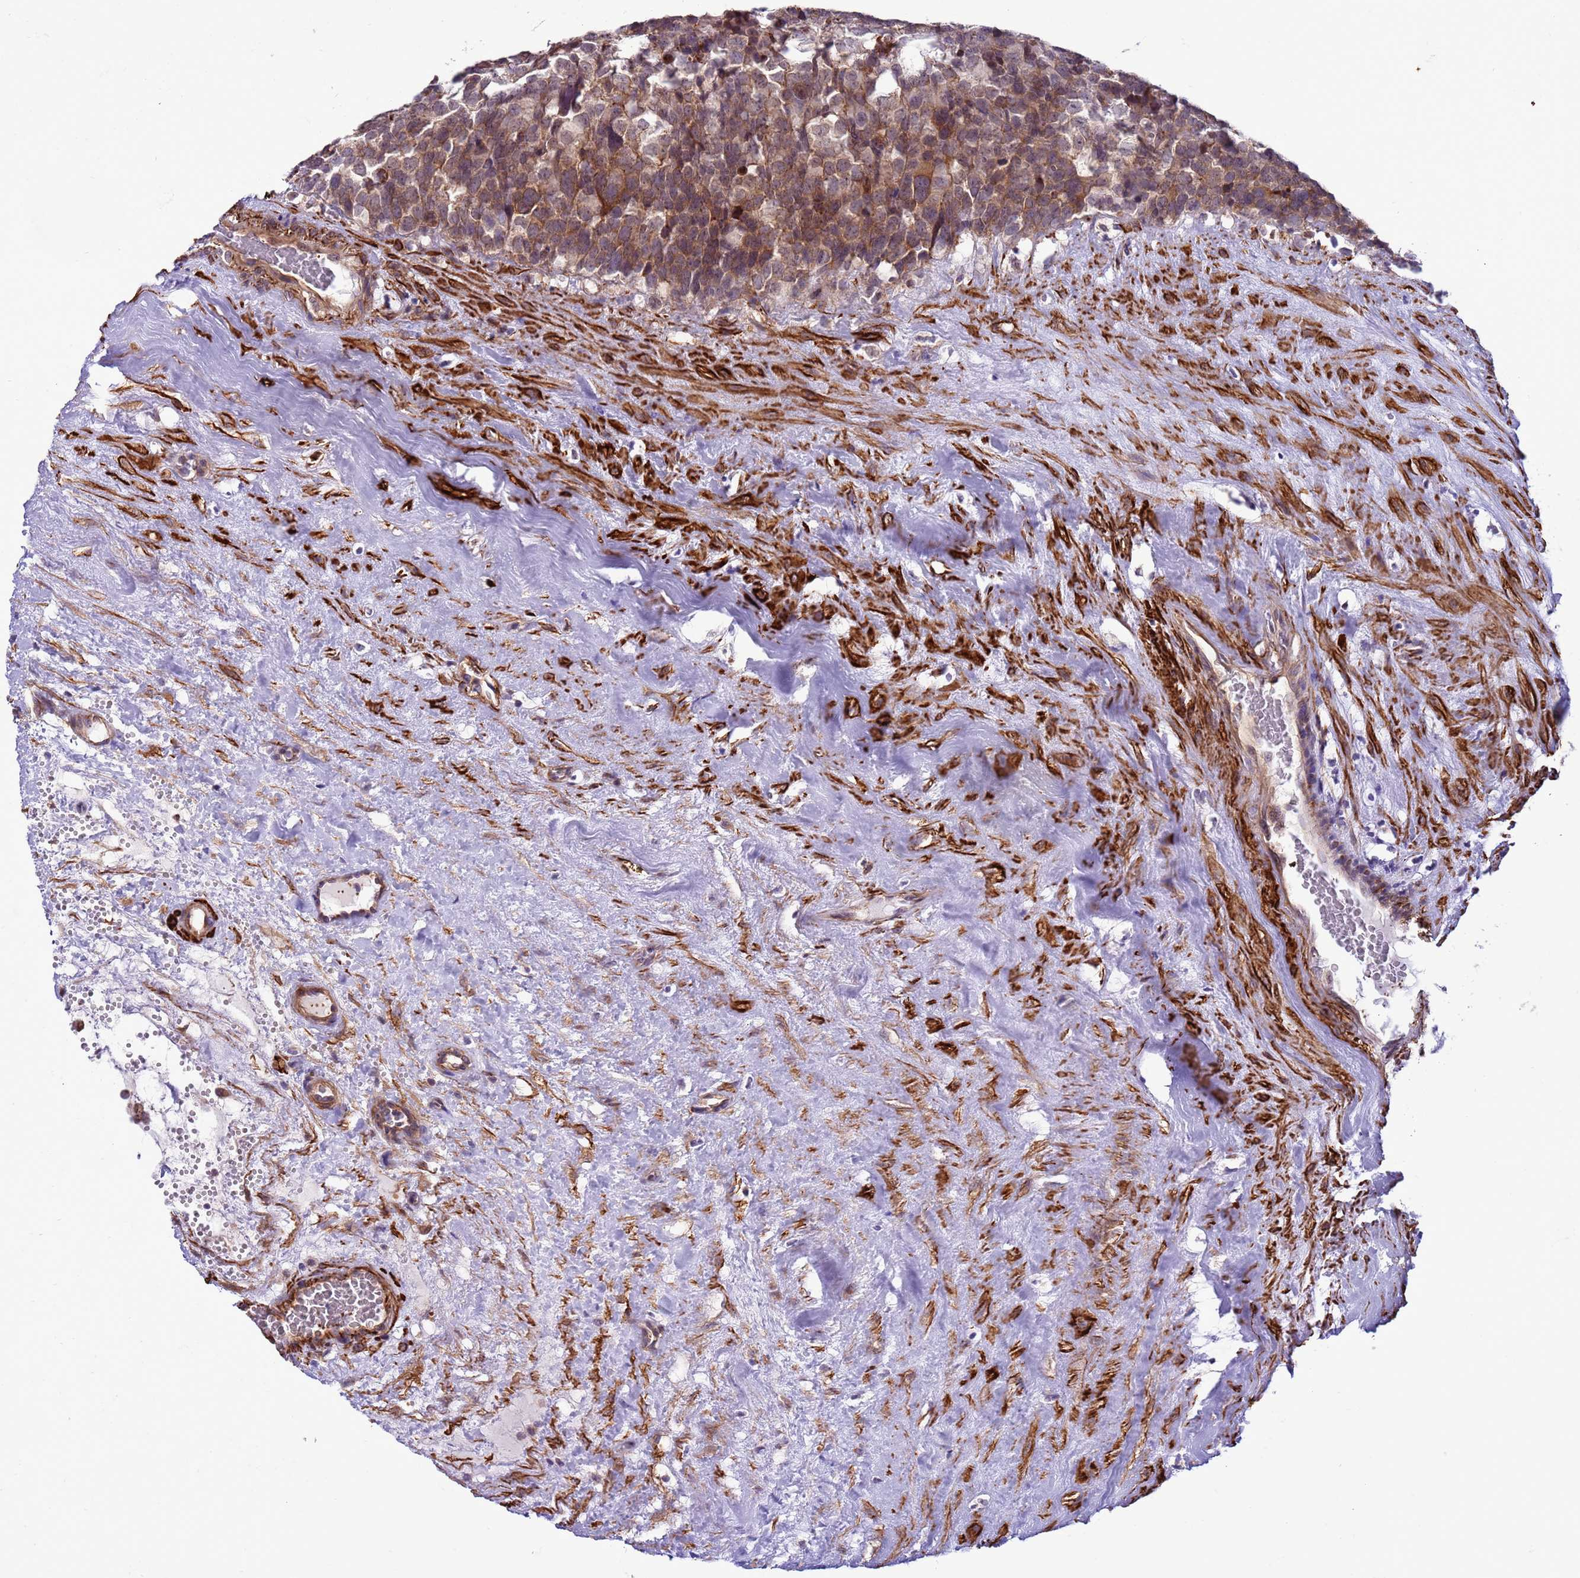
{"staining": {"intensity": "moderate", "quantity": ">75%", "location": "cytoplasmic/membranous"}, "tissue": "testis cancer", "cell_type": "Tumor cells", "image_type": "cancer", "snomed": [{"axis": "morphology", "description": "Seminoma, NOS"}, {"axis": "topography", "description": "Testis"}], "caption": "Protein analysis of seminoma (testis) tissue exhibits moderate cytoplasmic/membranous positivity in about >75% of tumor cells.", "gene": "GEN1", "patient": {"sex": "male", "age": 71}}